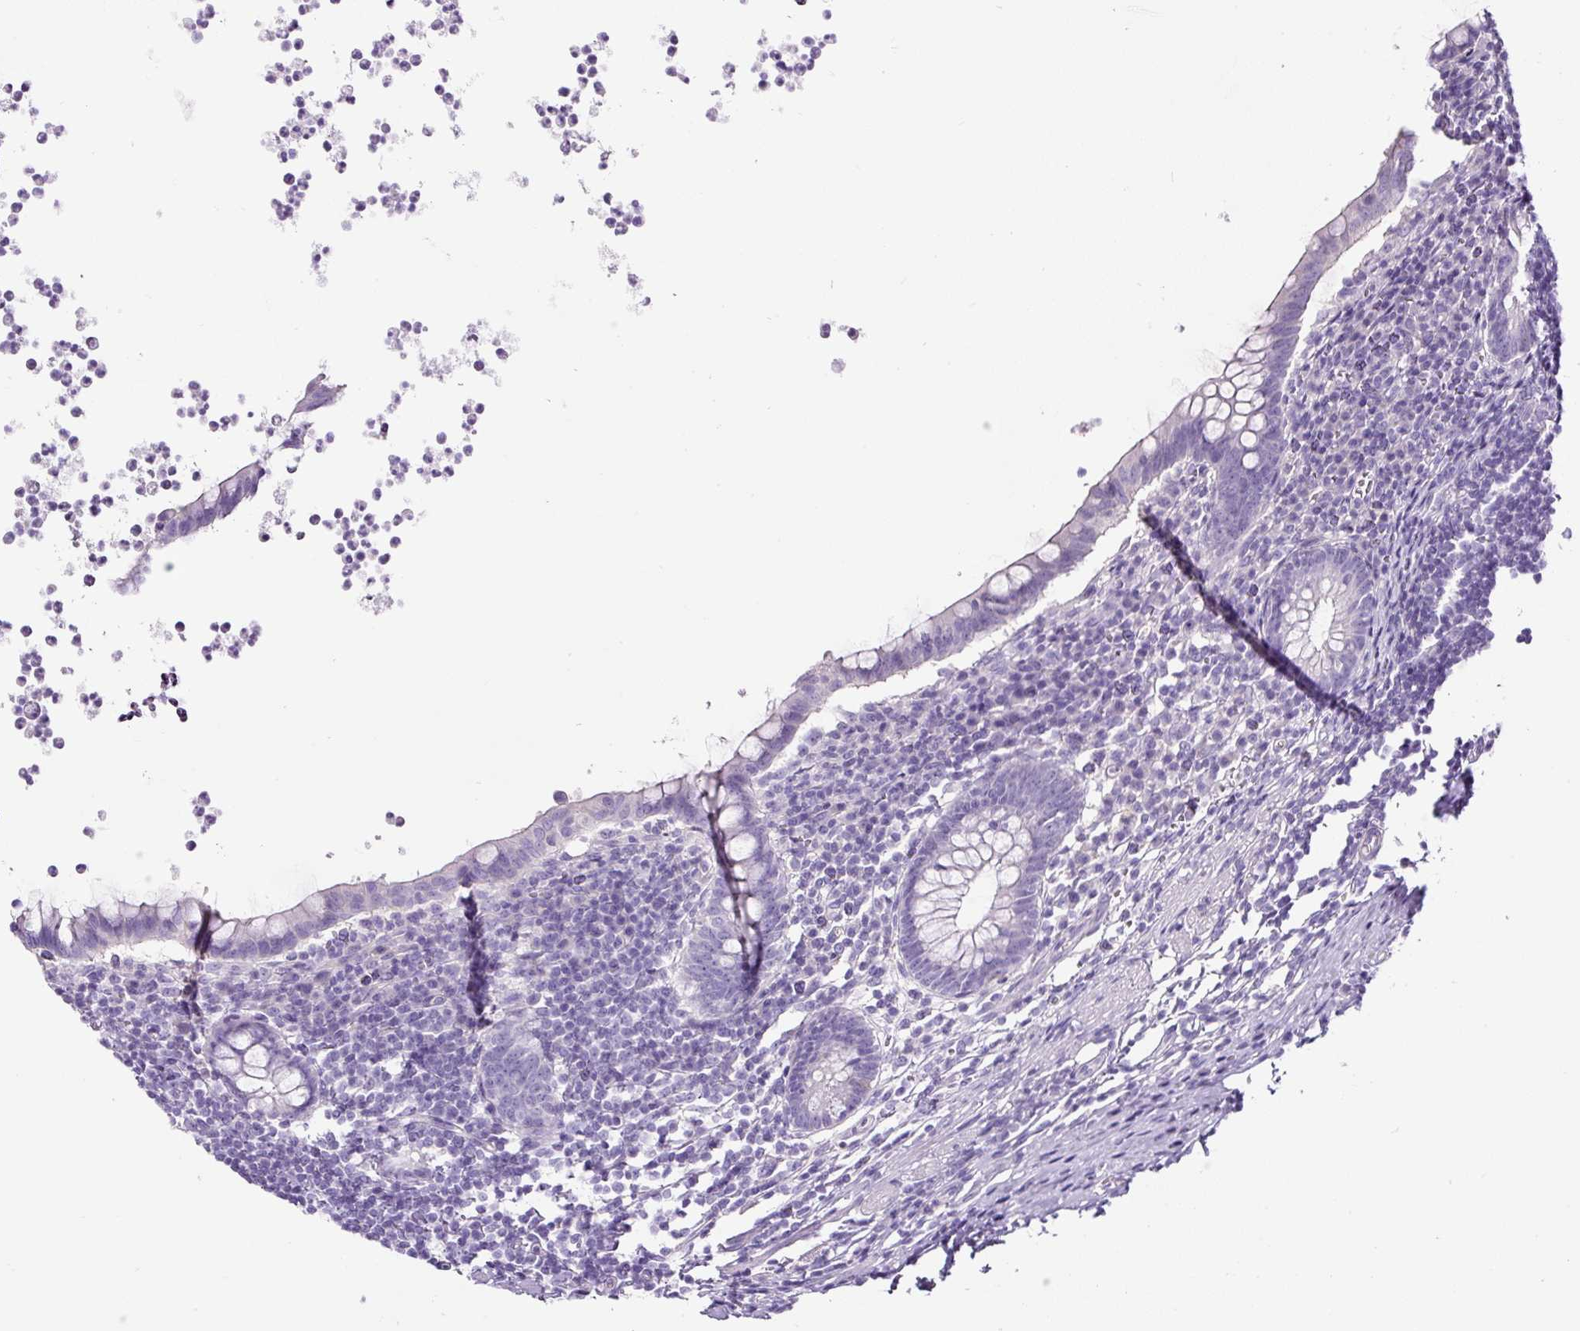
{"staining": {"intensity": "negative", "quantity": "none", "location": "none"}, "tissue": "appendix", "cell_type": "Glandular cells", "image_type": "normal", "snomed": [{"axis": "morphology", "description": "Normal tissue, NOS"}, {"axis": "topography", "description": "Appendix"}], "caption": "IHC micrograph of benign human appendix stained for a protein (brown), which exhibits no staining in glandular cells.", "gene": "OR14A2", "patient": {"sex": "female", "age": 56}}